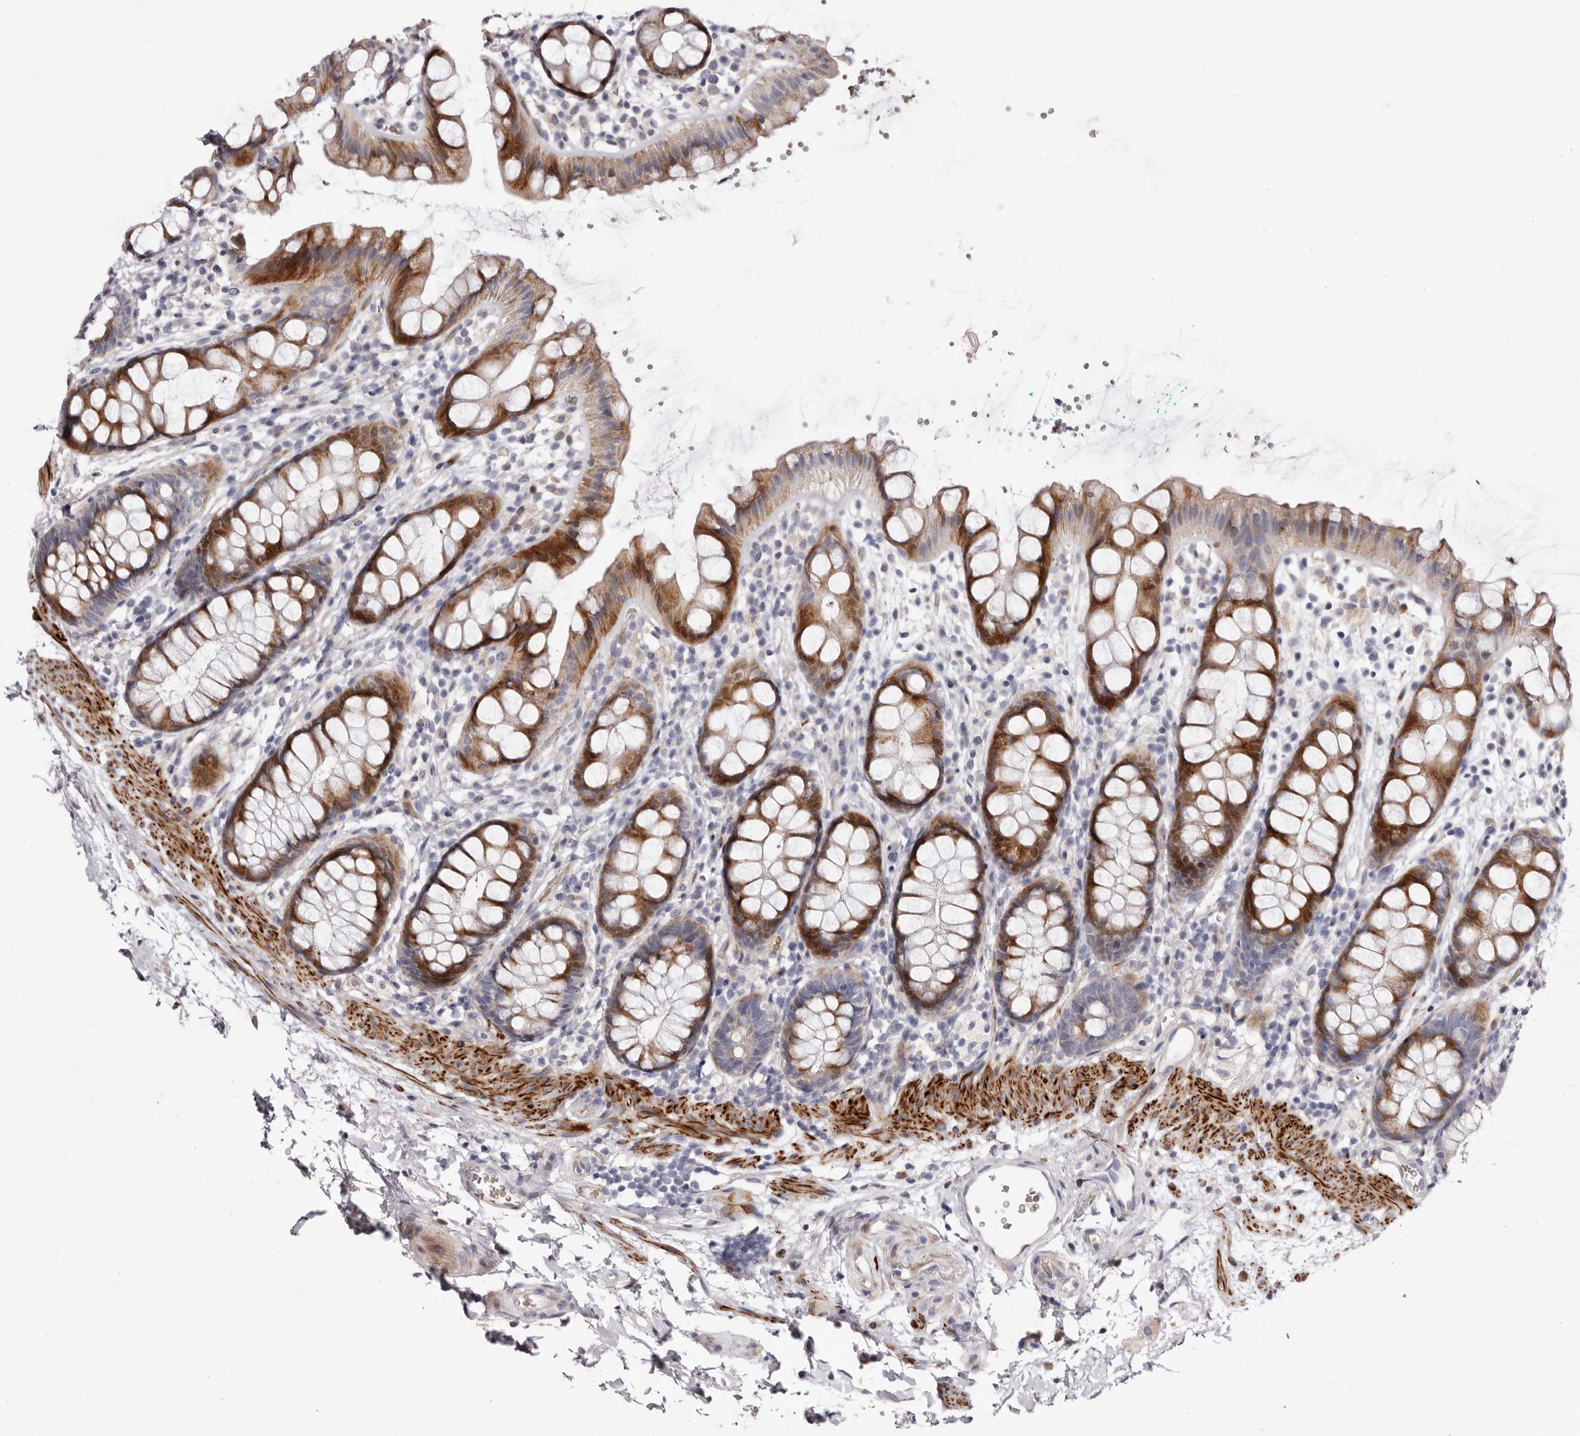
{"staining": {"intensity": "moderate", "quantity": ">75%", "location": "cytoplasmic/membranous"}, "tissue": "rectum", "cell_type": "Glandular cells", "image_type": "normal", "snomed": [{"axis": "morphology", "description": "Normal tissue, NOS"}, {"axis": "topography", "description": "Rectum"}], "caption": "A brown stain highlights moderate cytoplasmic/membranous positivity of a protein in glandular cells of benign human rectum.", "gene": "AIDA", "patient": {"sex": "female", "age": 65}}